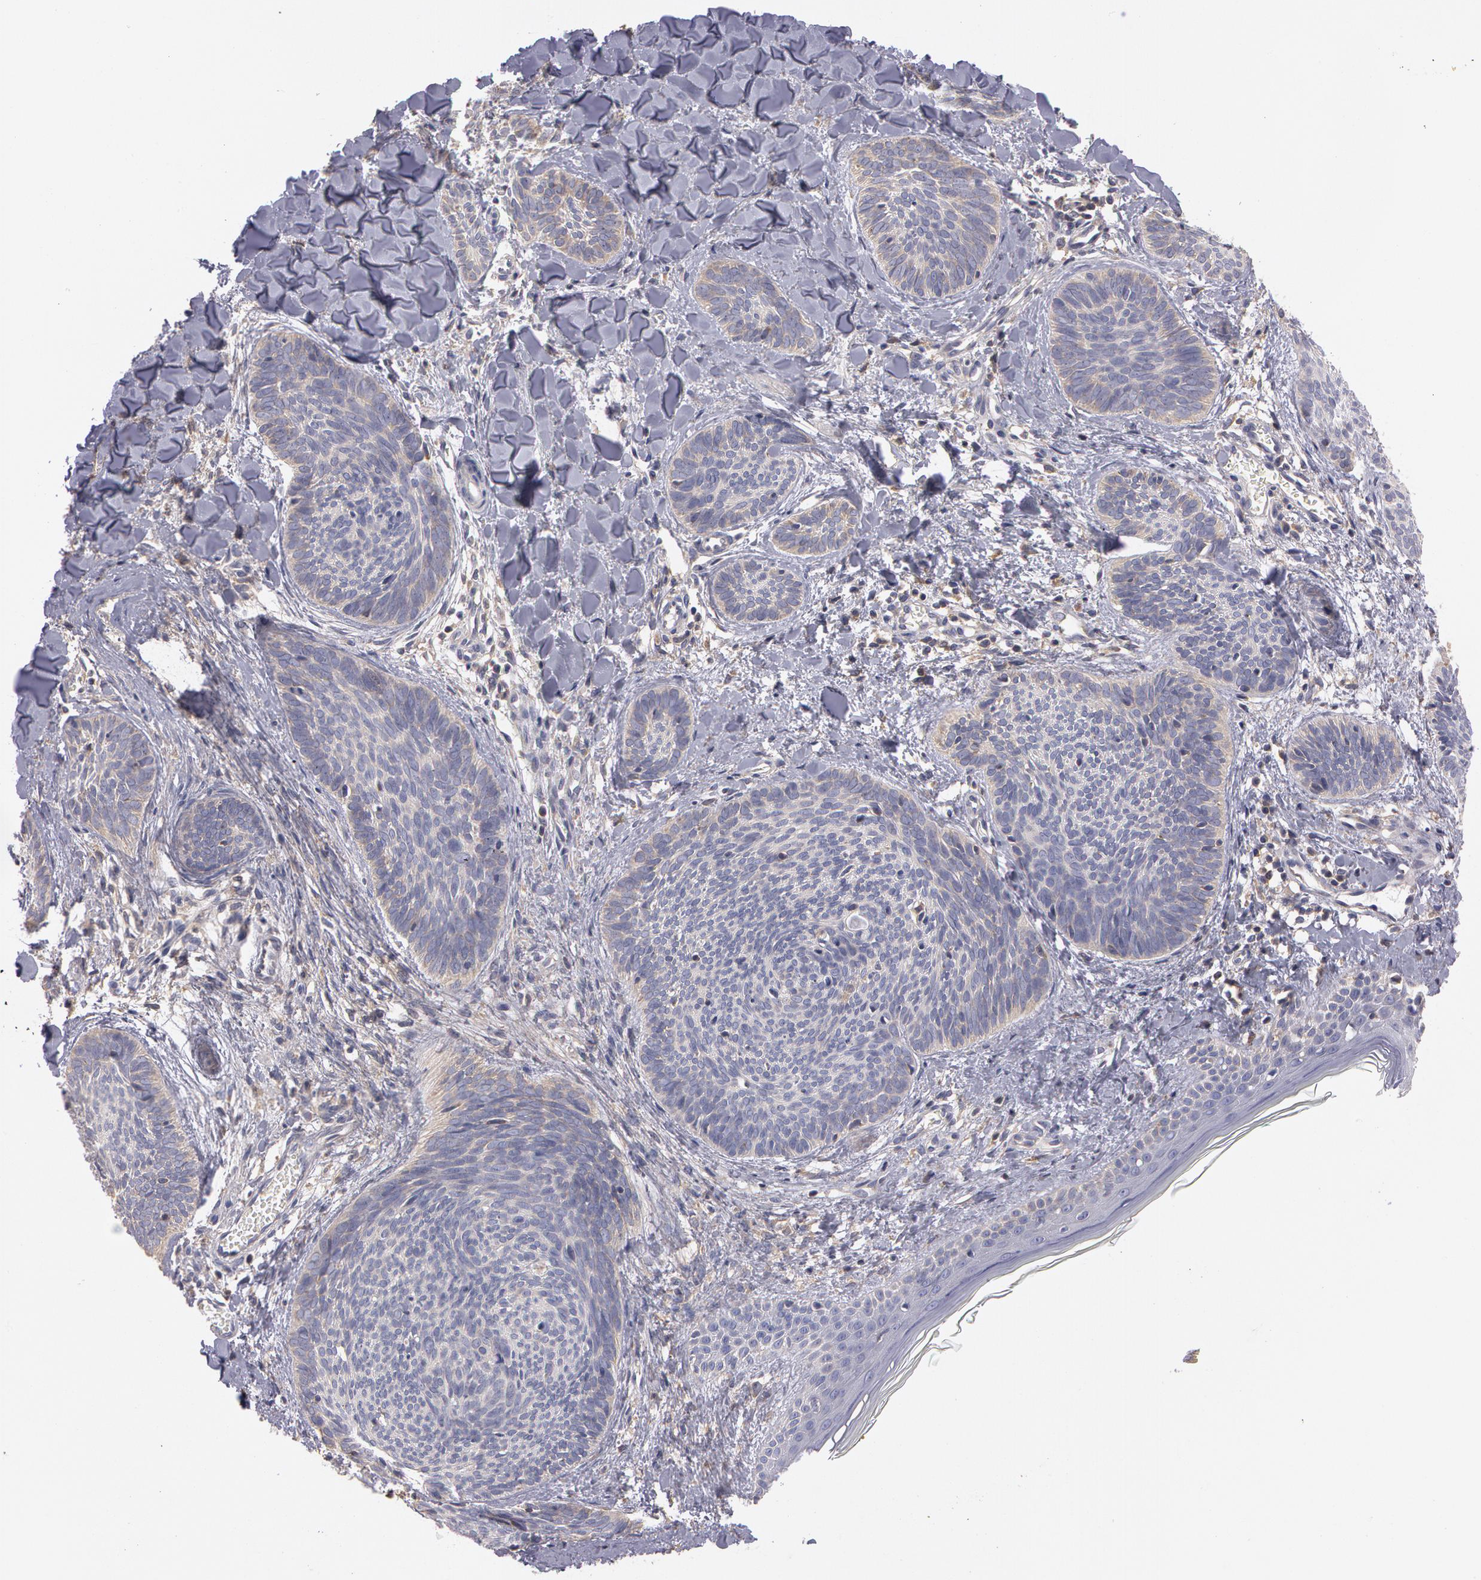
{"staining": {"intensity": "negative", "quantity": "none", "location": "none"}, "tissue": "skin cancer", "cell_type": "Tumor cells", "image_type": "cancer", "snomed": [{"axis": "morphology", "description": "Basal cell carcinoma"}, {"axis": "topography", "description": "Skin"}], "caption": "High power microscopy image of an immunohistochemistry (IHC) image of skin cancer, revealing no significant staining in tumor cells.", "gene": "NEK9", "patient": {"sex": "female", "age": 81}}